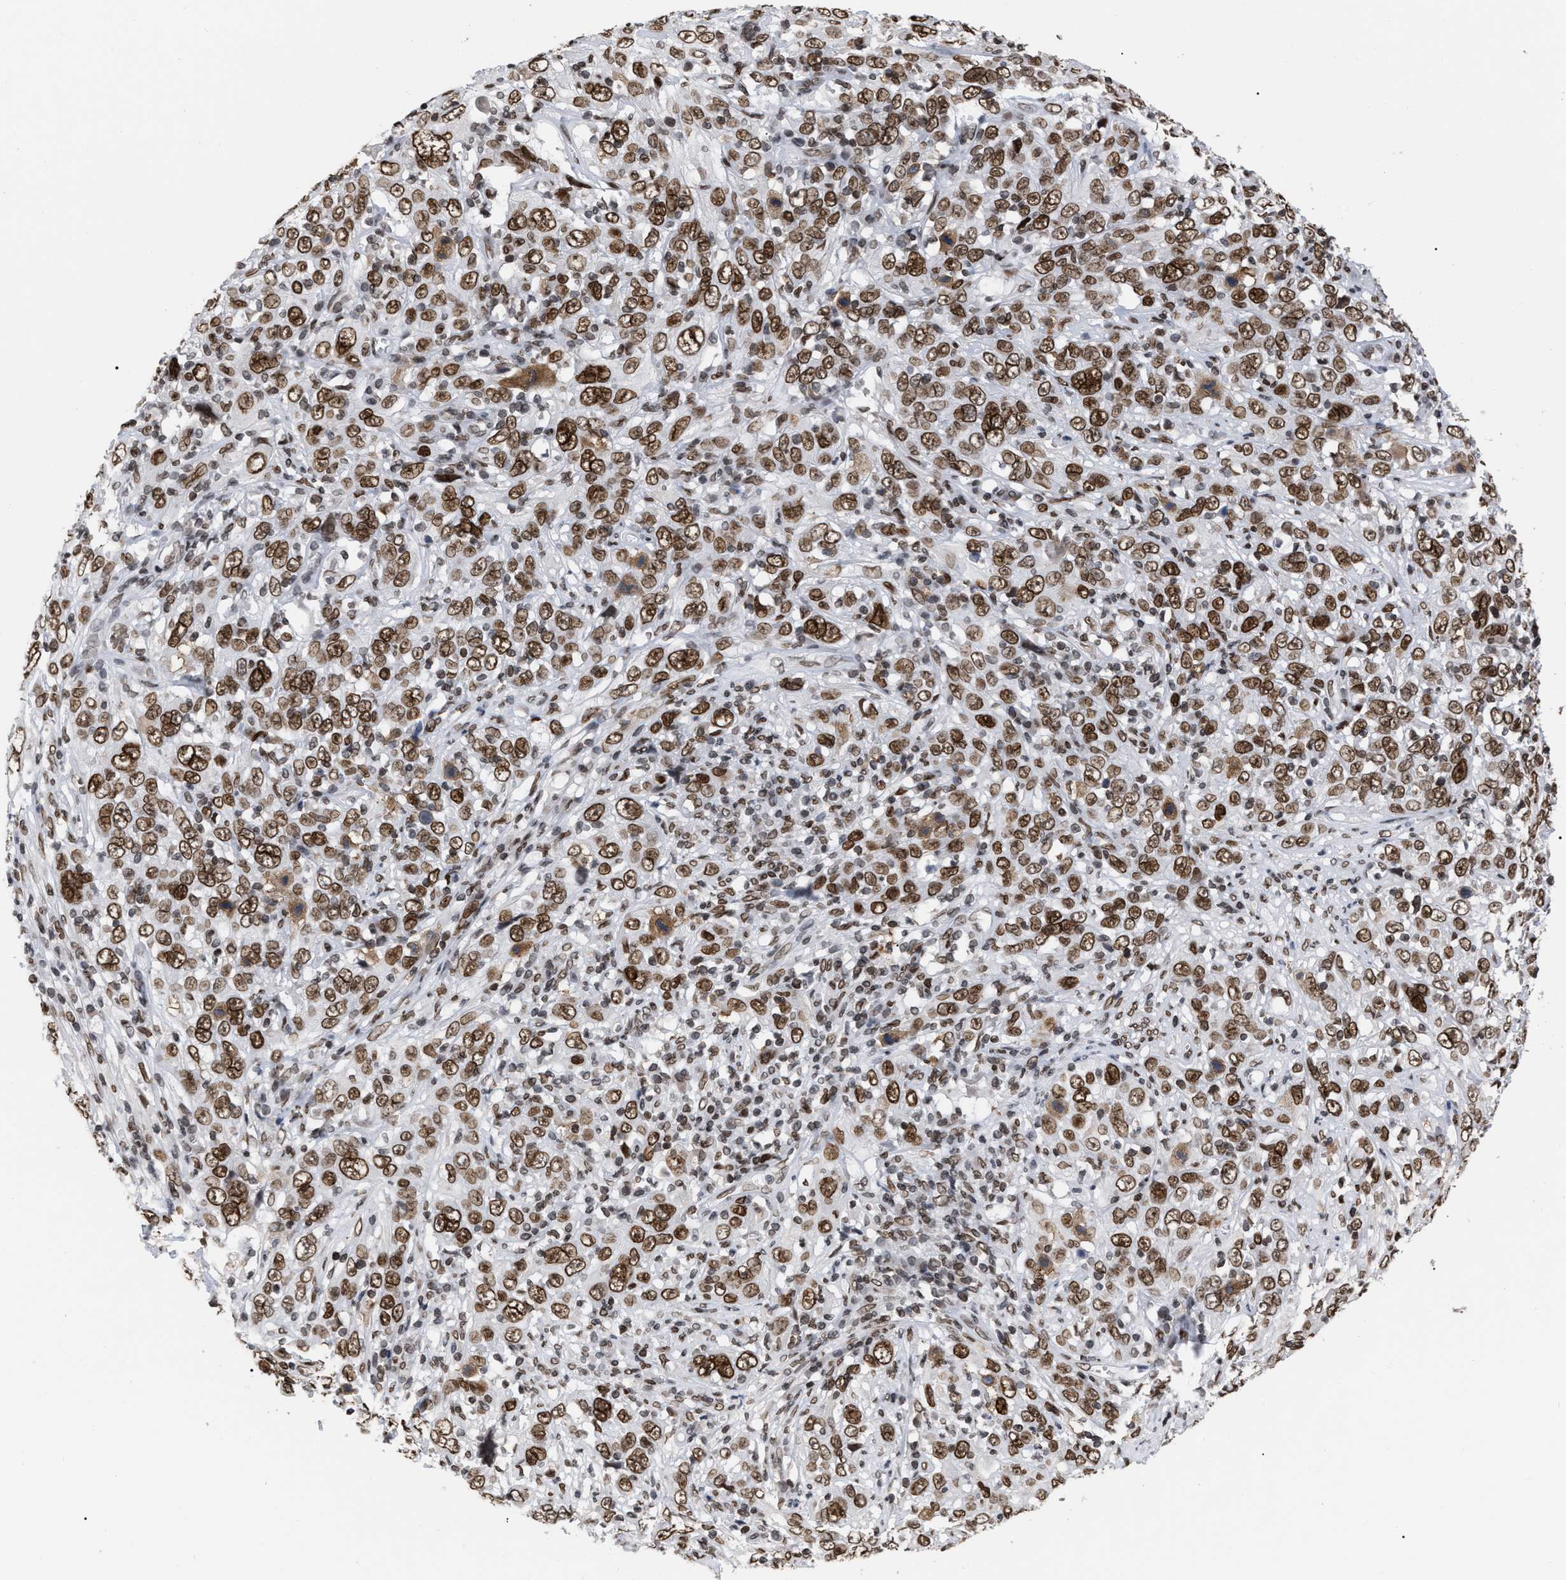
{"staining": {"intensity": "moderate", "quantity": ">75%", "location": "nuclear"}, "tissue": "cervical cancer", "cell_type": "Tumor cells", "image_type": "cancer", "snomed": [{"axis": "morphology", "description": "Squamous cell carcinoma, NOS"}, {"axis": "topography", "description": "Cervix"}], "caption": "The histopathology image demonstrates staining of cervical cancer, revealing moderate nuclear protein expression (brown color) within tumor cells.", "gene": "TPR", "patient": {"sex": "female", "age": 46}}